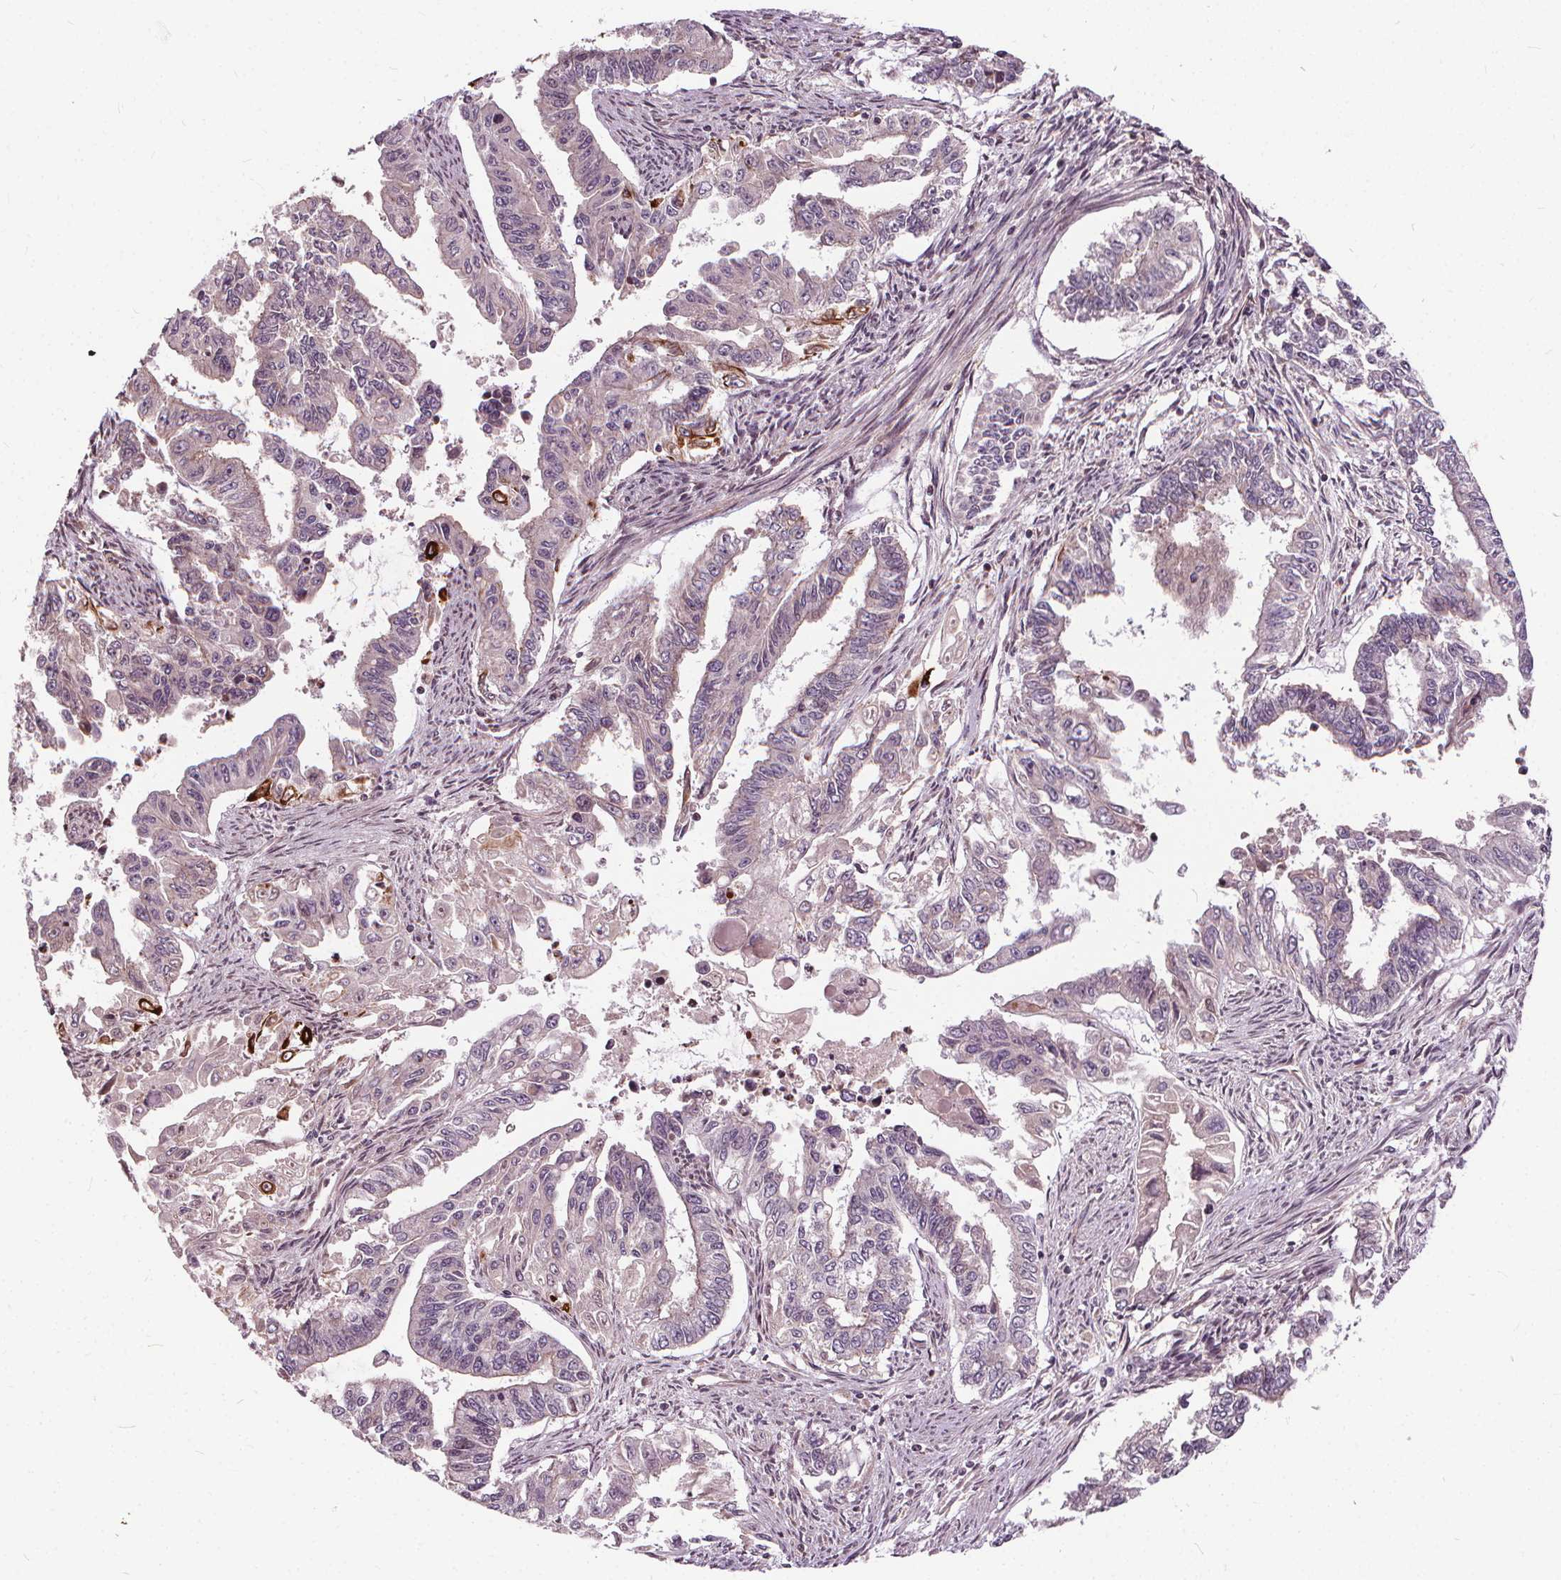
{"staining": {"intensity": "negative", "quantity": "none", "location": "none"}, "tissue": "endometrial cancer", "cell_type": "Tumor cells", "image_type": "cancer", "snomed": [{"axis": "morphology", "description": "Adenocarcinoma, NOS"}, {"axis": "topography", "description": "Uterus"}], "caption": "High power microscopy micrograph of an immunohistochemistry (IHC) histopathology image of adenocarcinoma (endometrial), revealing no significant positivity in tumor cells.", "gene": "INPP5E", "patient": {"sex": "female", "age": 59}}